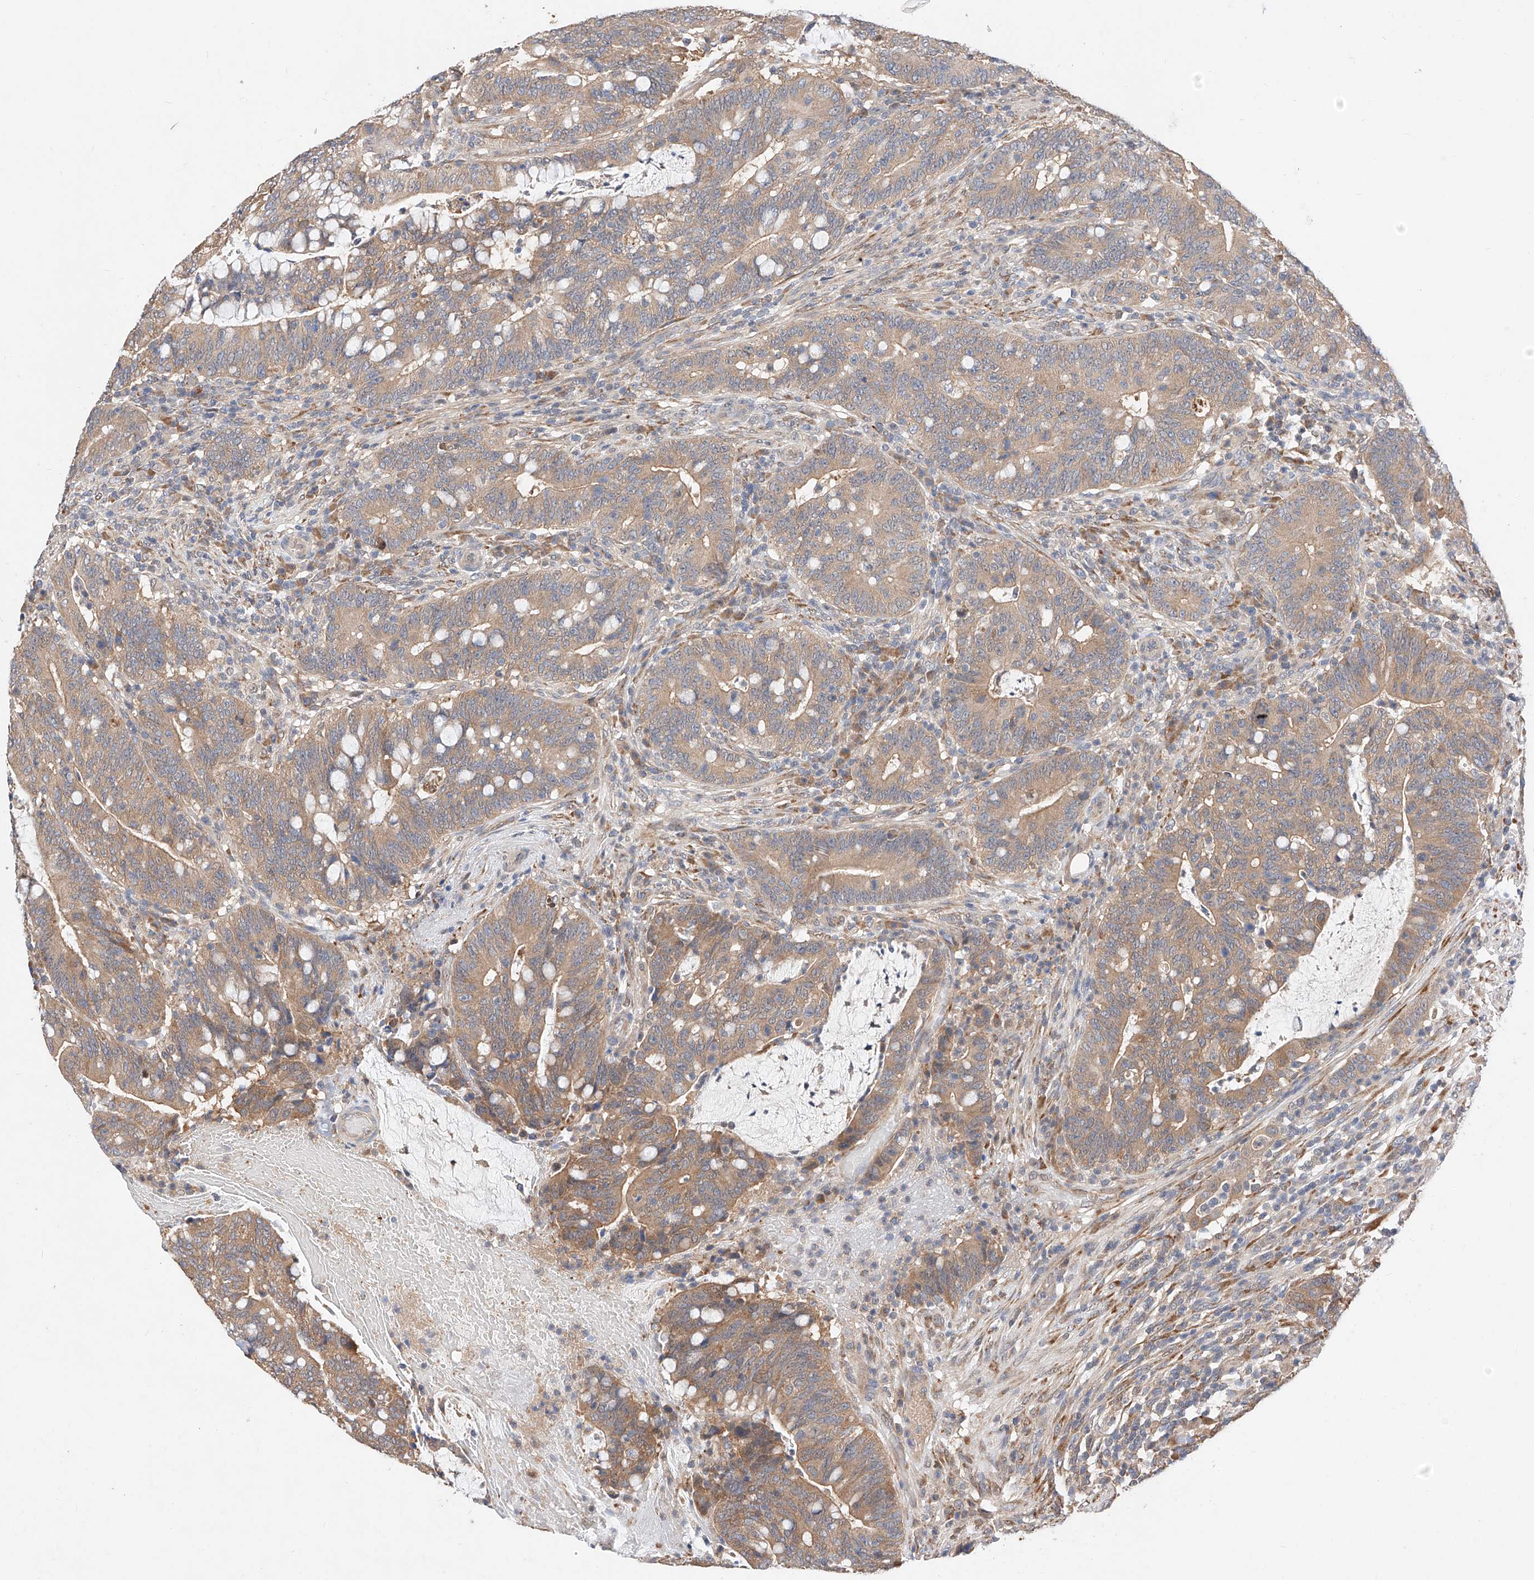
{"staining": {"intensity": "moderate", "quantity": ">75%", "location": "cytoplasmic/membranous"}, "tissue": "colorectal cancer", "cell_type": "Tumor cells", "image_type": "cancer", "snomed": [{"axis": "morphology", "description": "Adenocarcinoma, NOS"}, {"axis": "topography", "description": "Colon"}], "caption": "Moderate cytoplasmic/membranous expression for a protein is appreciated in approximately >75% of tumor cells of colorectal cancer (adenocarcinoma) using IHC.", "gene": "ZSCAN4", "patient": {"sex": "female", "age": 66}}